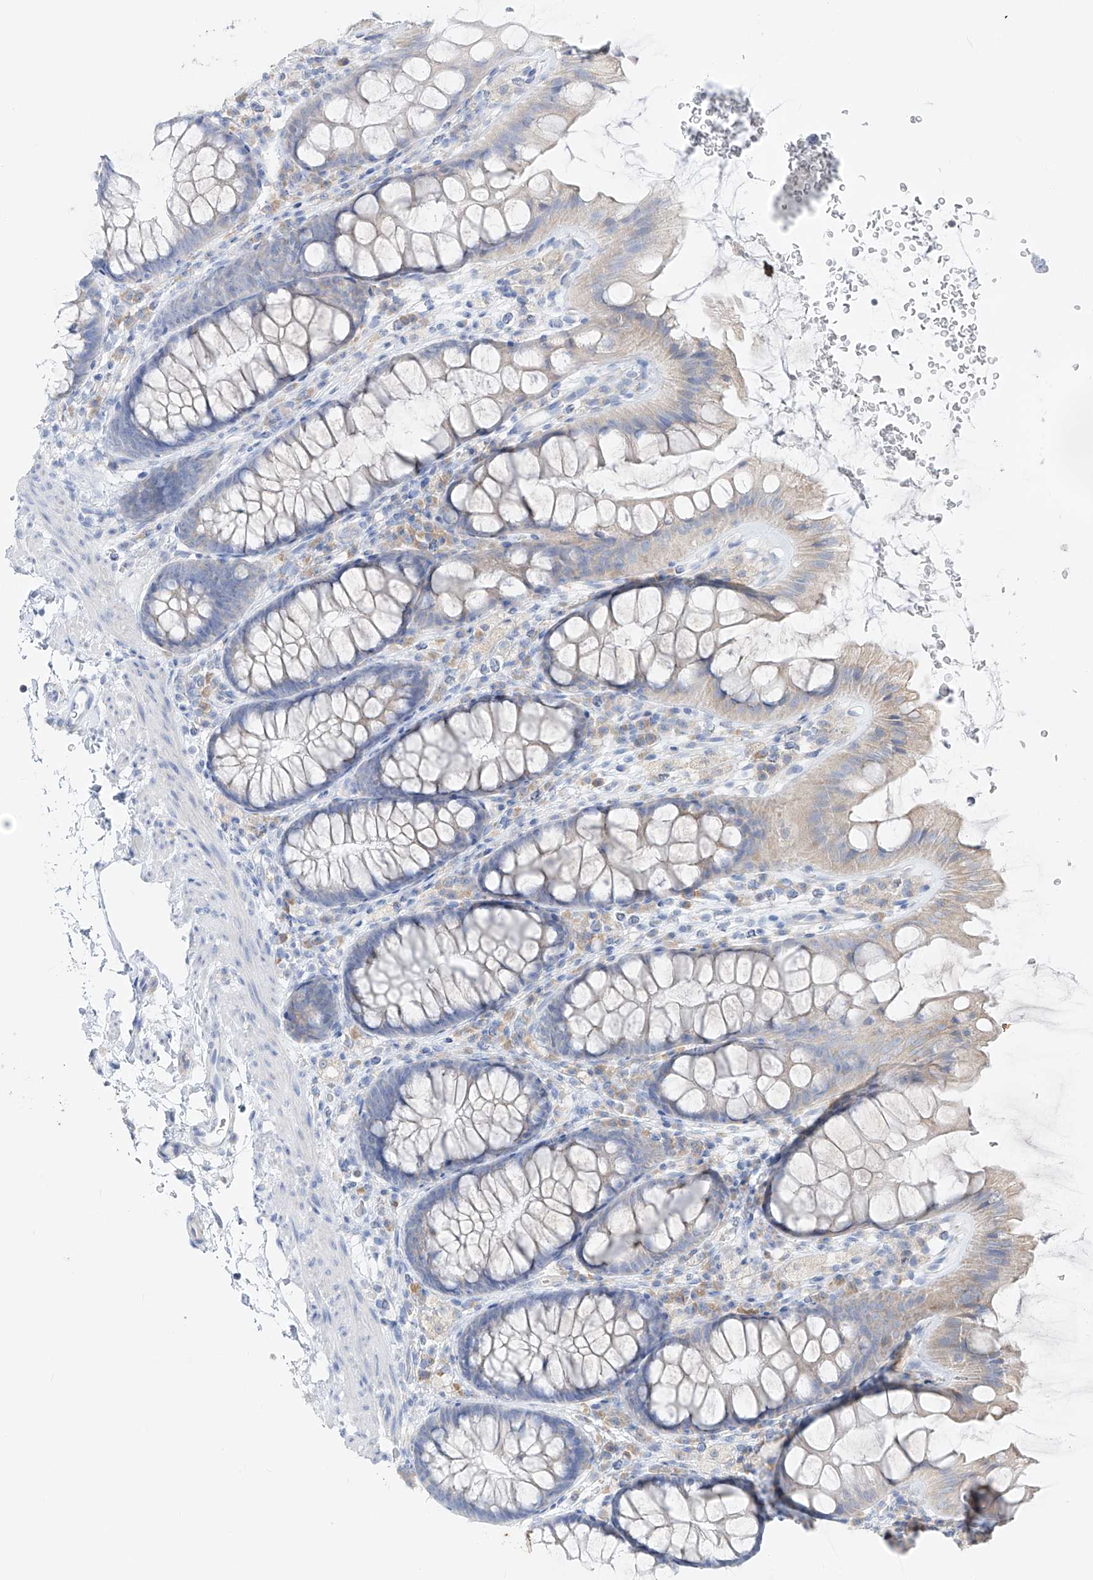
{"staining": {"intensity": "negative", "quantity": "none", "location": "none"}, "tissue": "colon", "cell_type": "Endothelial cells", "image_type": "normal", "snomed": [{"axis": "morphology", "description": "Normal tissue, NOS"}, {"axis": "topography", "description": "Colon"}], "caption": "An image of colon stained for a protein exhibits no brown staining in endothelial cells.", "gene": "UFL1", "patient": {"sex": "female", "age": 62}}